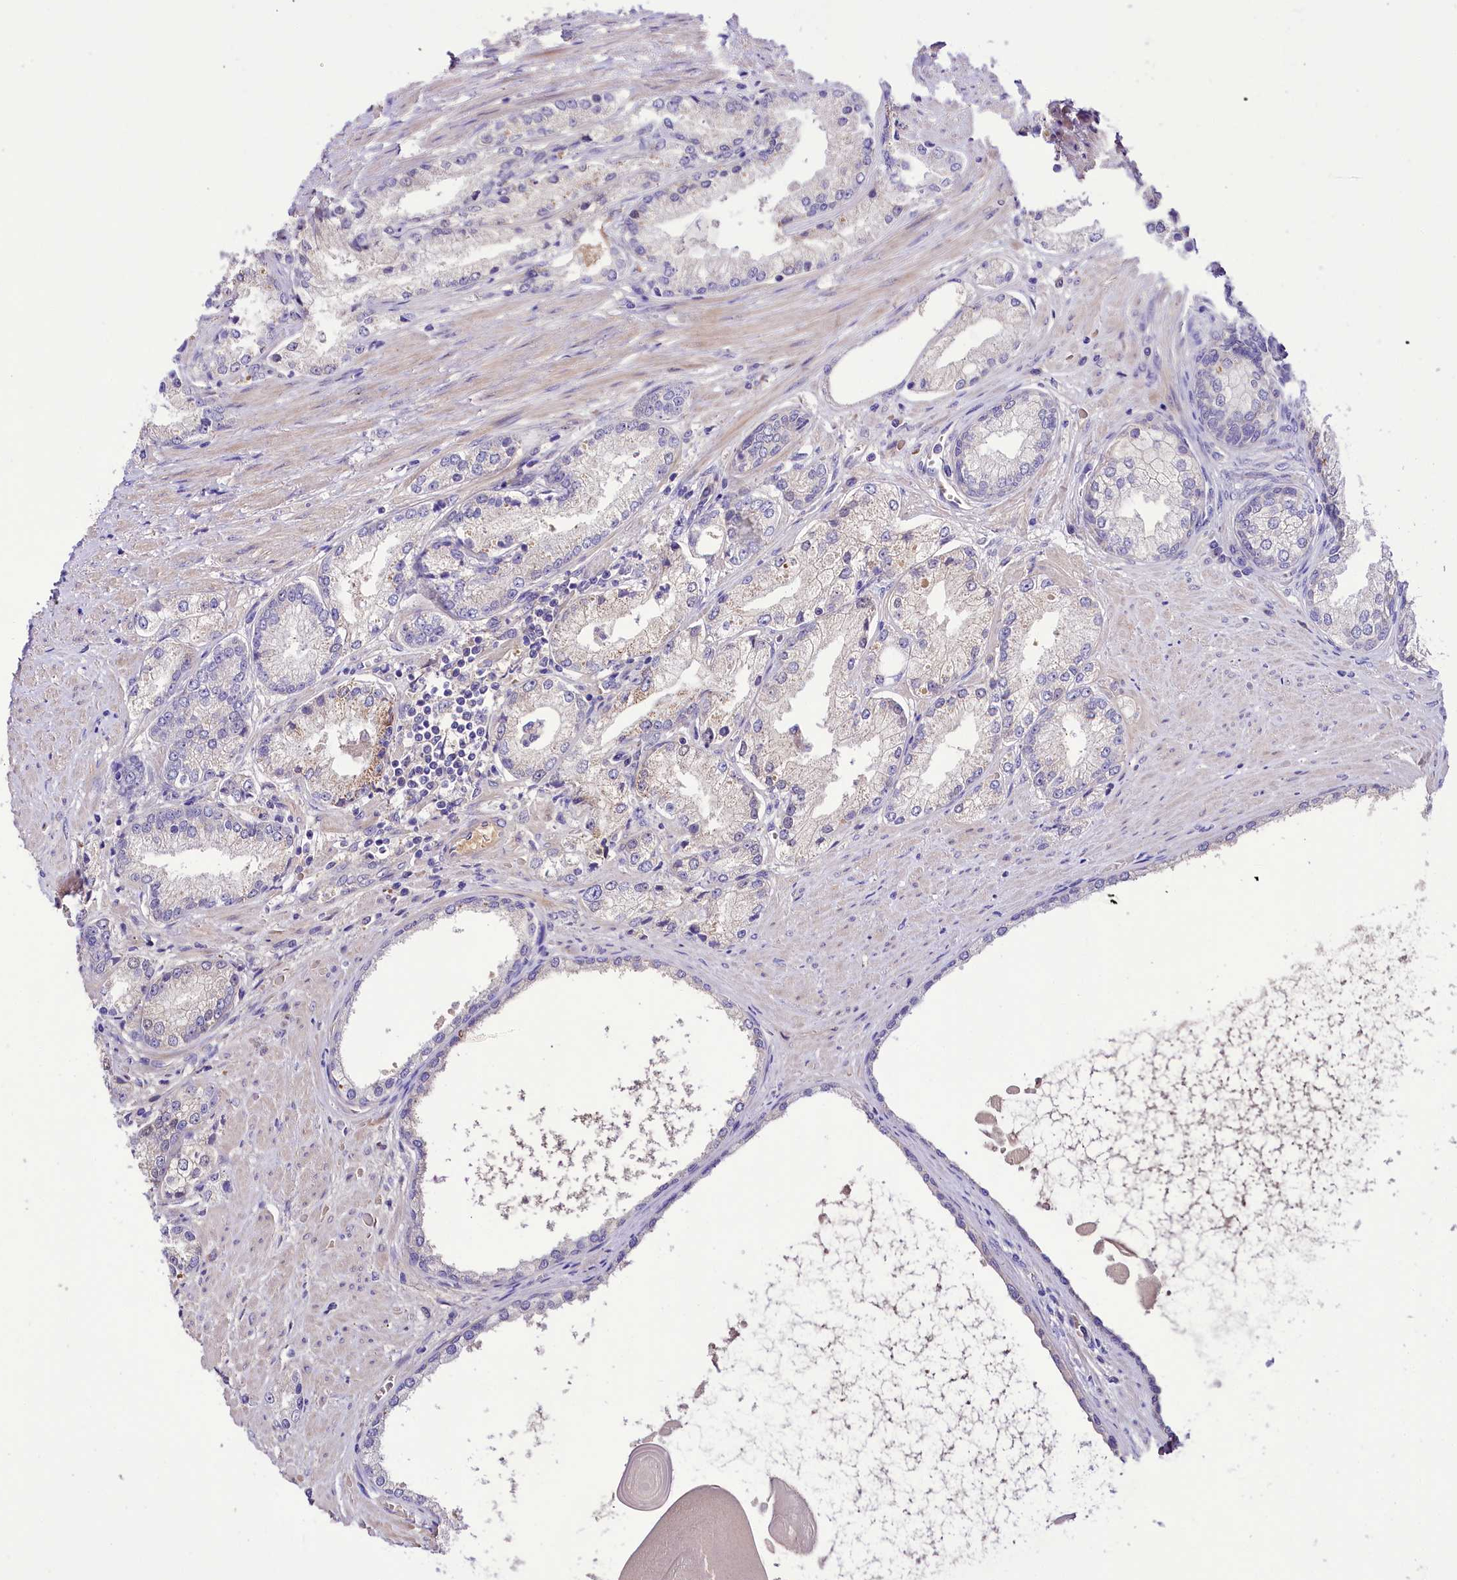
{"staining": {"intensity": "negative", "quantity": "none", "location": "none"}, "tissue": "prostate cancer", "cell_type": "Tumor cells", "image_type": "cancer", "snomed": [{"axis": "morphology", "description": "Adenocarcinoma, High grade"}, {"axis": "topography", "description": "Prostate"}], "caption": "This is a photomicrograph of immunohistochemistry staining of adenocarcinoma (high-grade) (prostate), which shows no expression in tumor cells. (Stains: DAB (3,3'-diaminobenzidine) immunohistochemistry (IHC) with hematoxylin counter stain, Microscopy: brightfield microscopy at high magnification).", "gene": "PPP1R32", "patient": {"sex": "male", "age": 66}}